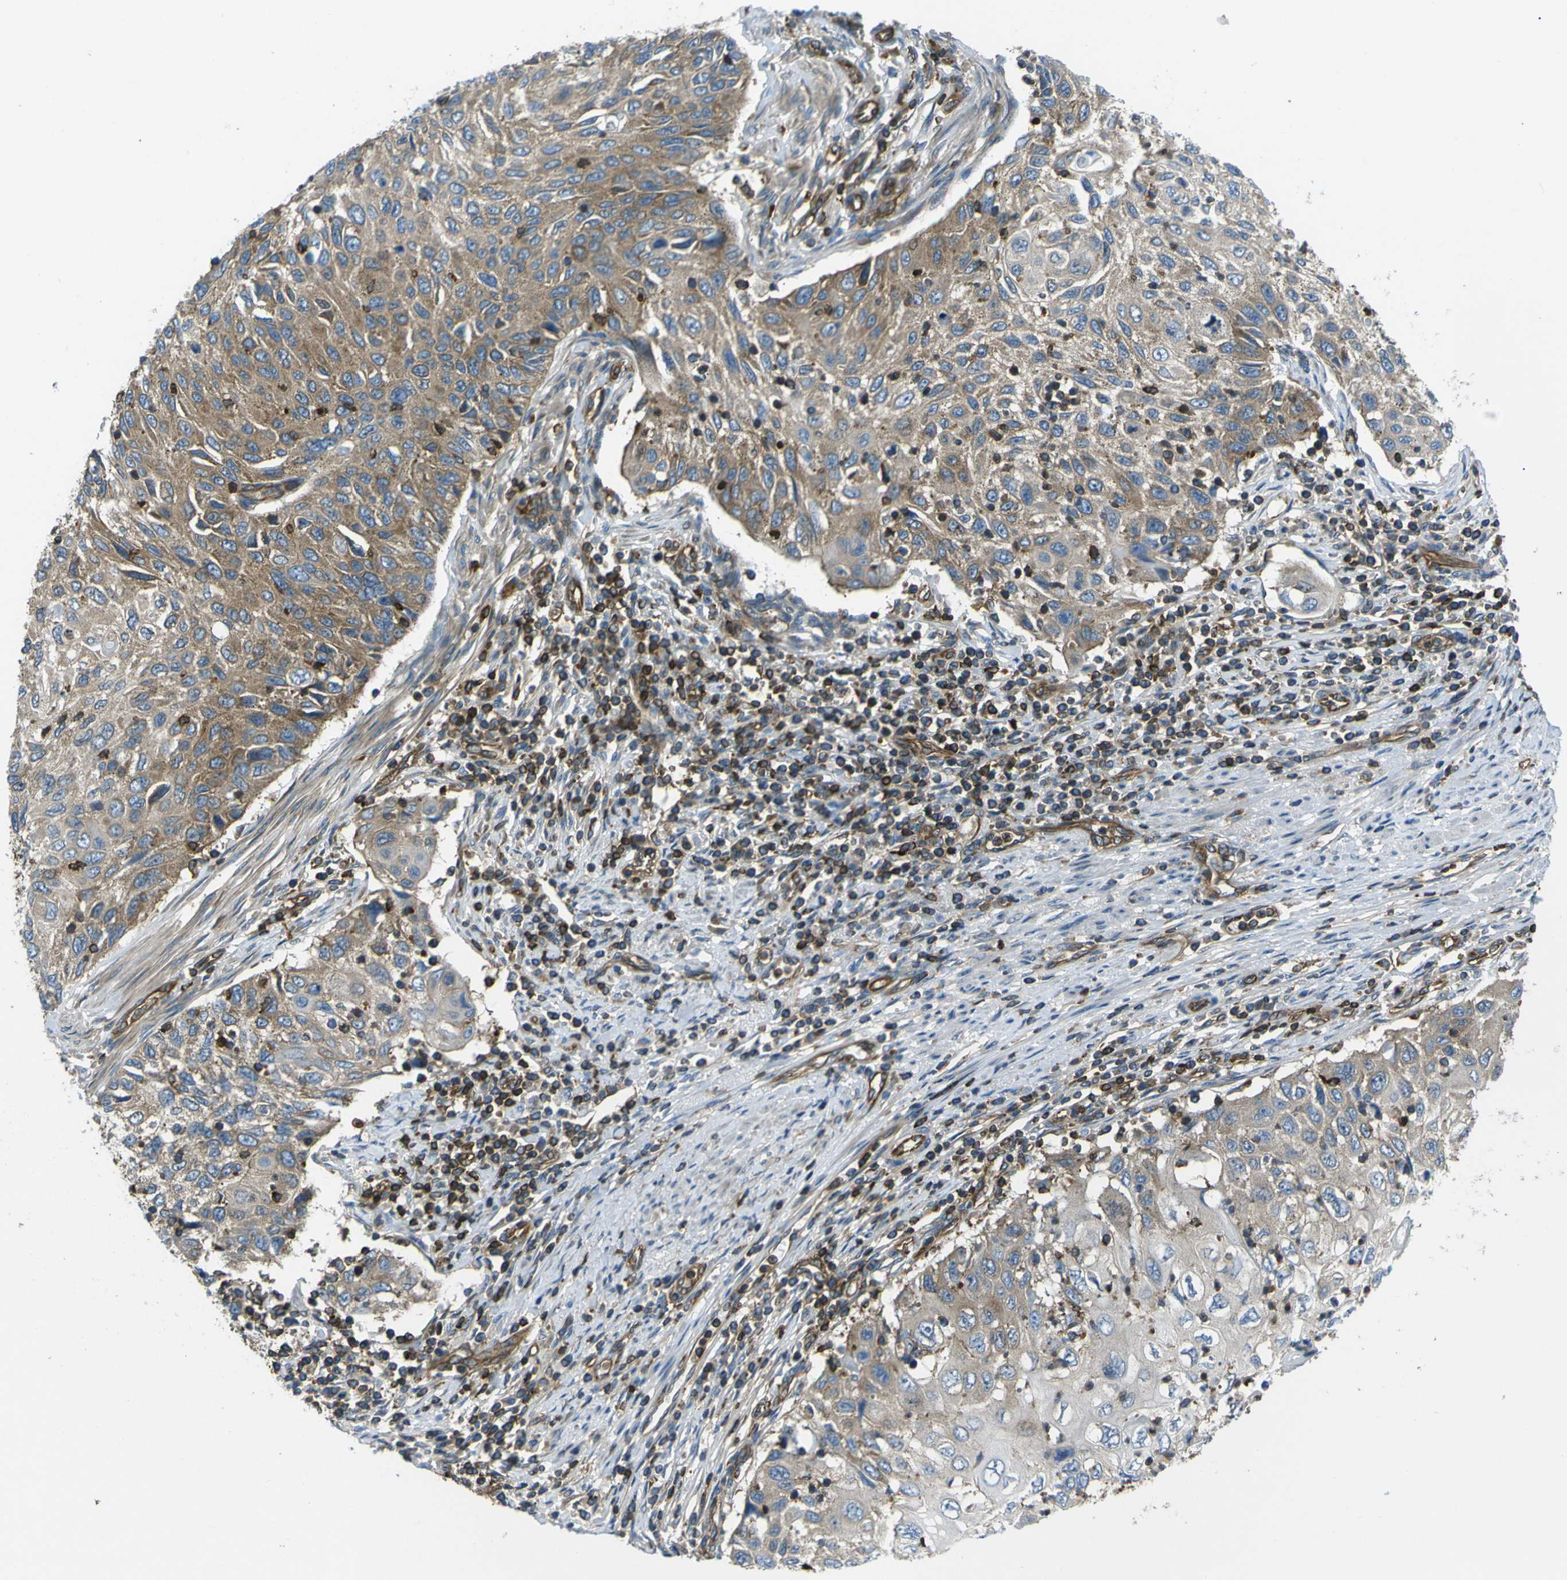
{"staining": {"intensity": "moderate", "quantity": ">75%", "location": "cytoplasmic/membranous"}, "tissue": "cervical cancer", "cell_type": "Tumor cells", "image_type": "cancer", "snomed": [{"axis": "morphology", "description": "Squamous cell carcinoma, NOS"}, {"axis": "topography", "description": "Cervix"}], "caption": "IHC (DAB) staining of cervical cancer reveals moderate cytoplasmic/membranous protein staining in about >75% of tumor cells. (DAB = brown stain, brightfield microscopy at high magnification).", "gene": "ARHGEF1", "patient": {"sex": "female", "age": 70}}